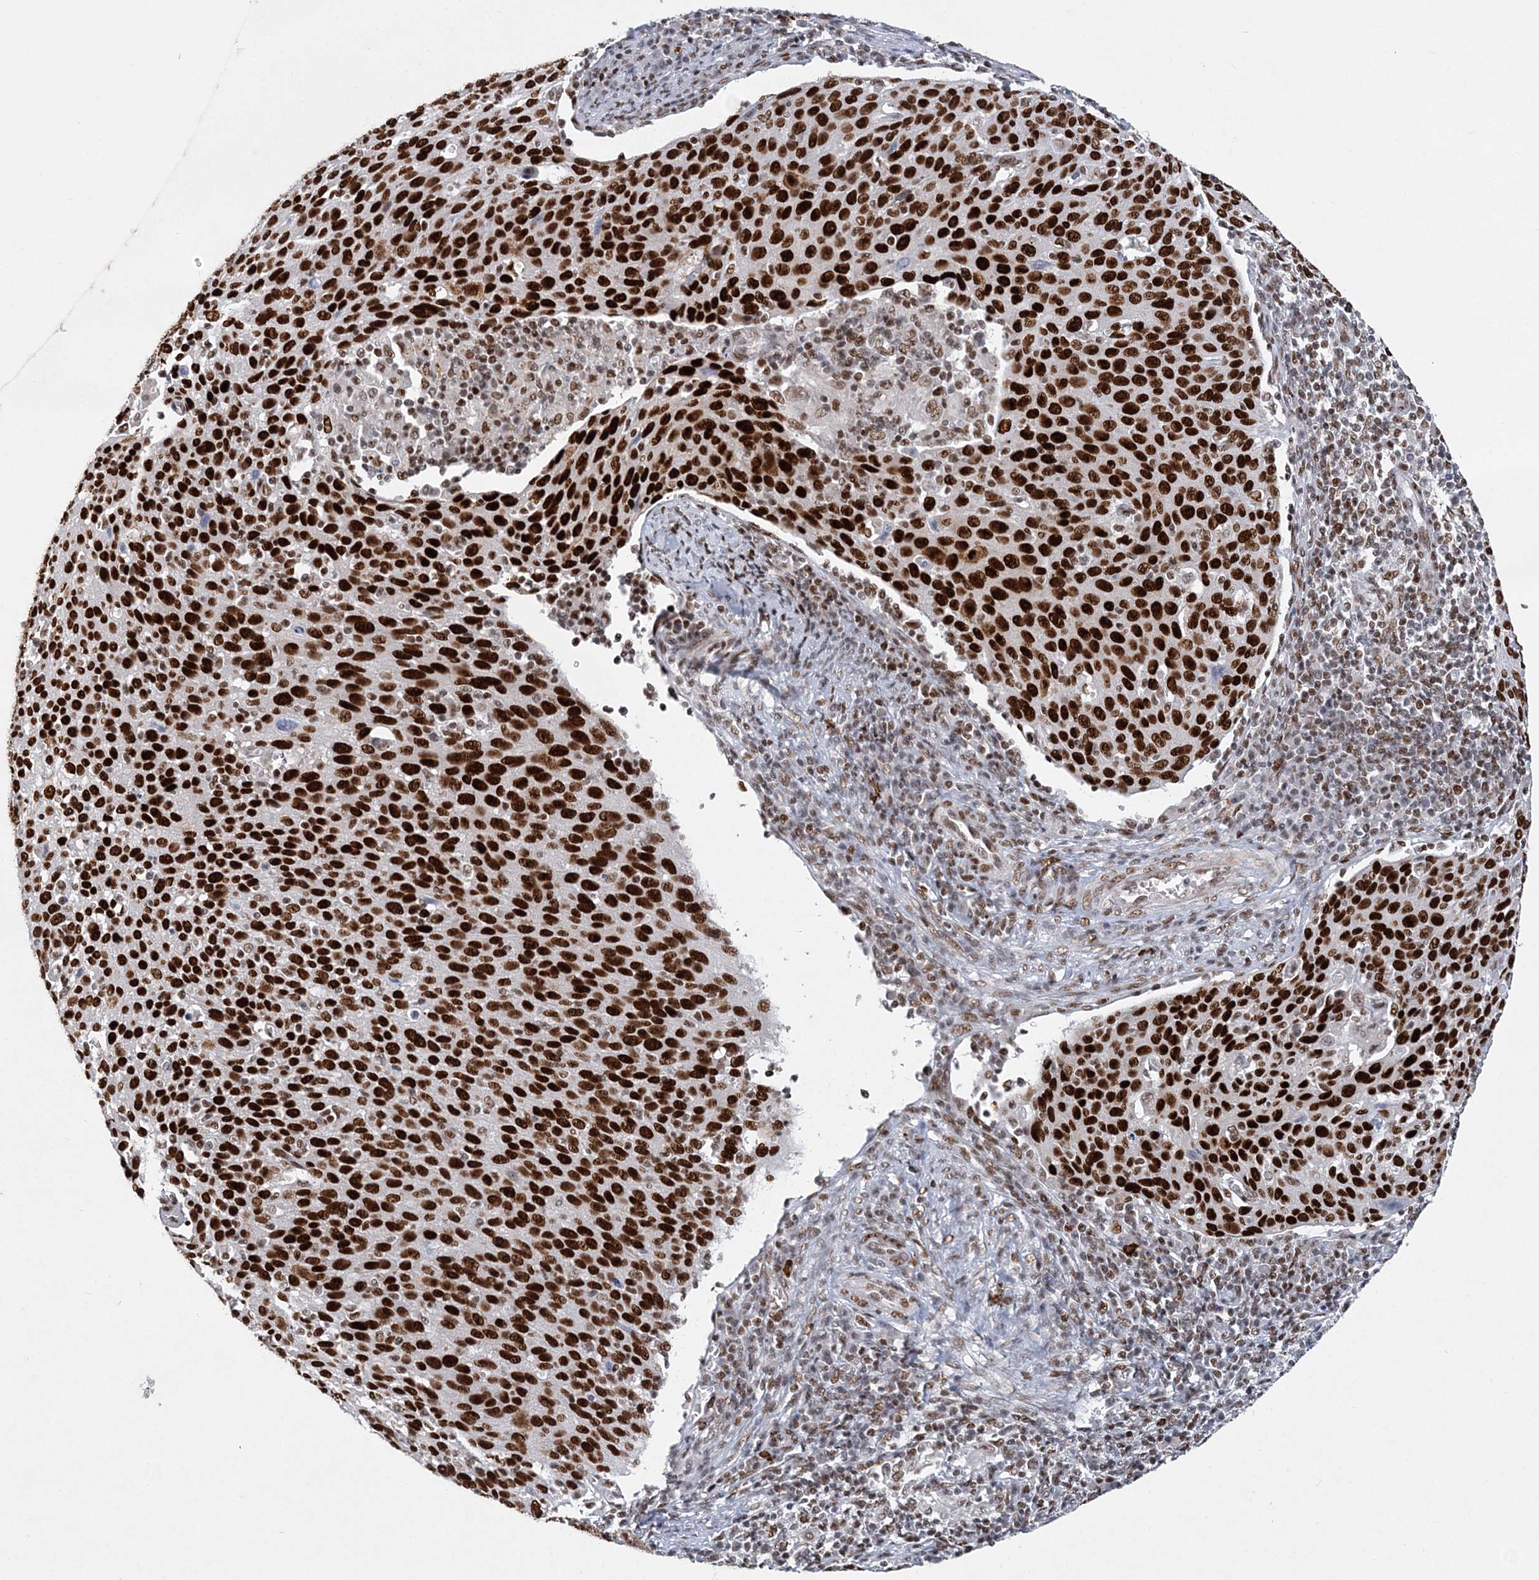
{"staining": {"intensity": "strong", "quantity": ">75%", "location": "nuclear"}, "tissue": "cervical cancer", "cell_type": "Tumor cells", "image_type": "cancer", "snomed": [{"axis": "morphology", "description": "Squamous cell carcinoma, NOS"}, {"axis": "topography", "description": "Cervix"}], "caption": "Protein staining of cervical squamous cell carcinoma tissue displays strong nuclear expression in about >75% of tumor cells.", "gene": "ZBTB7A", "patient": {"sex": "female", "age": 38}}